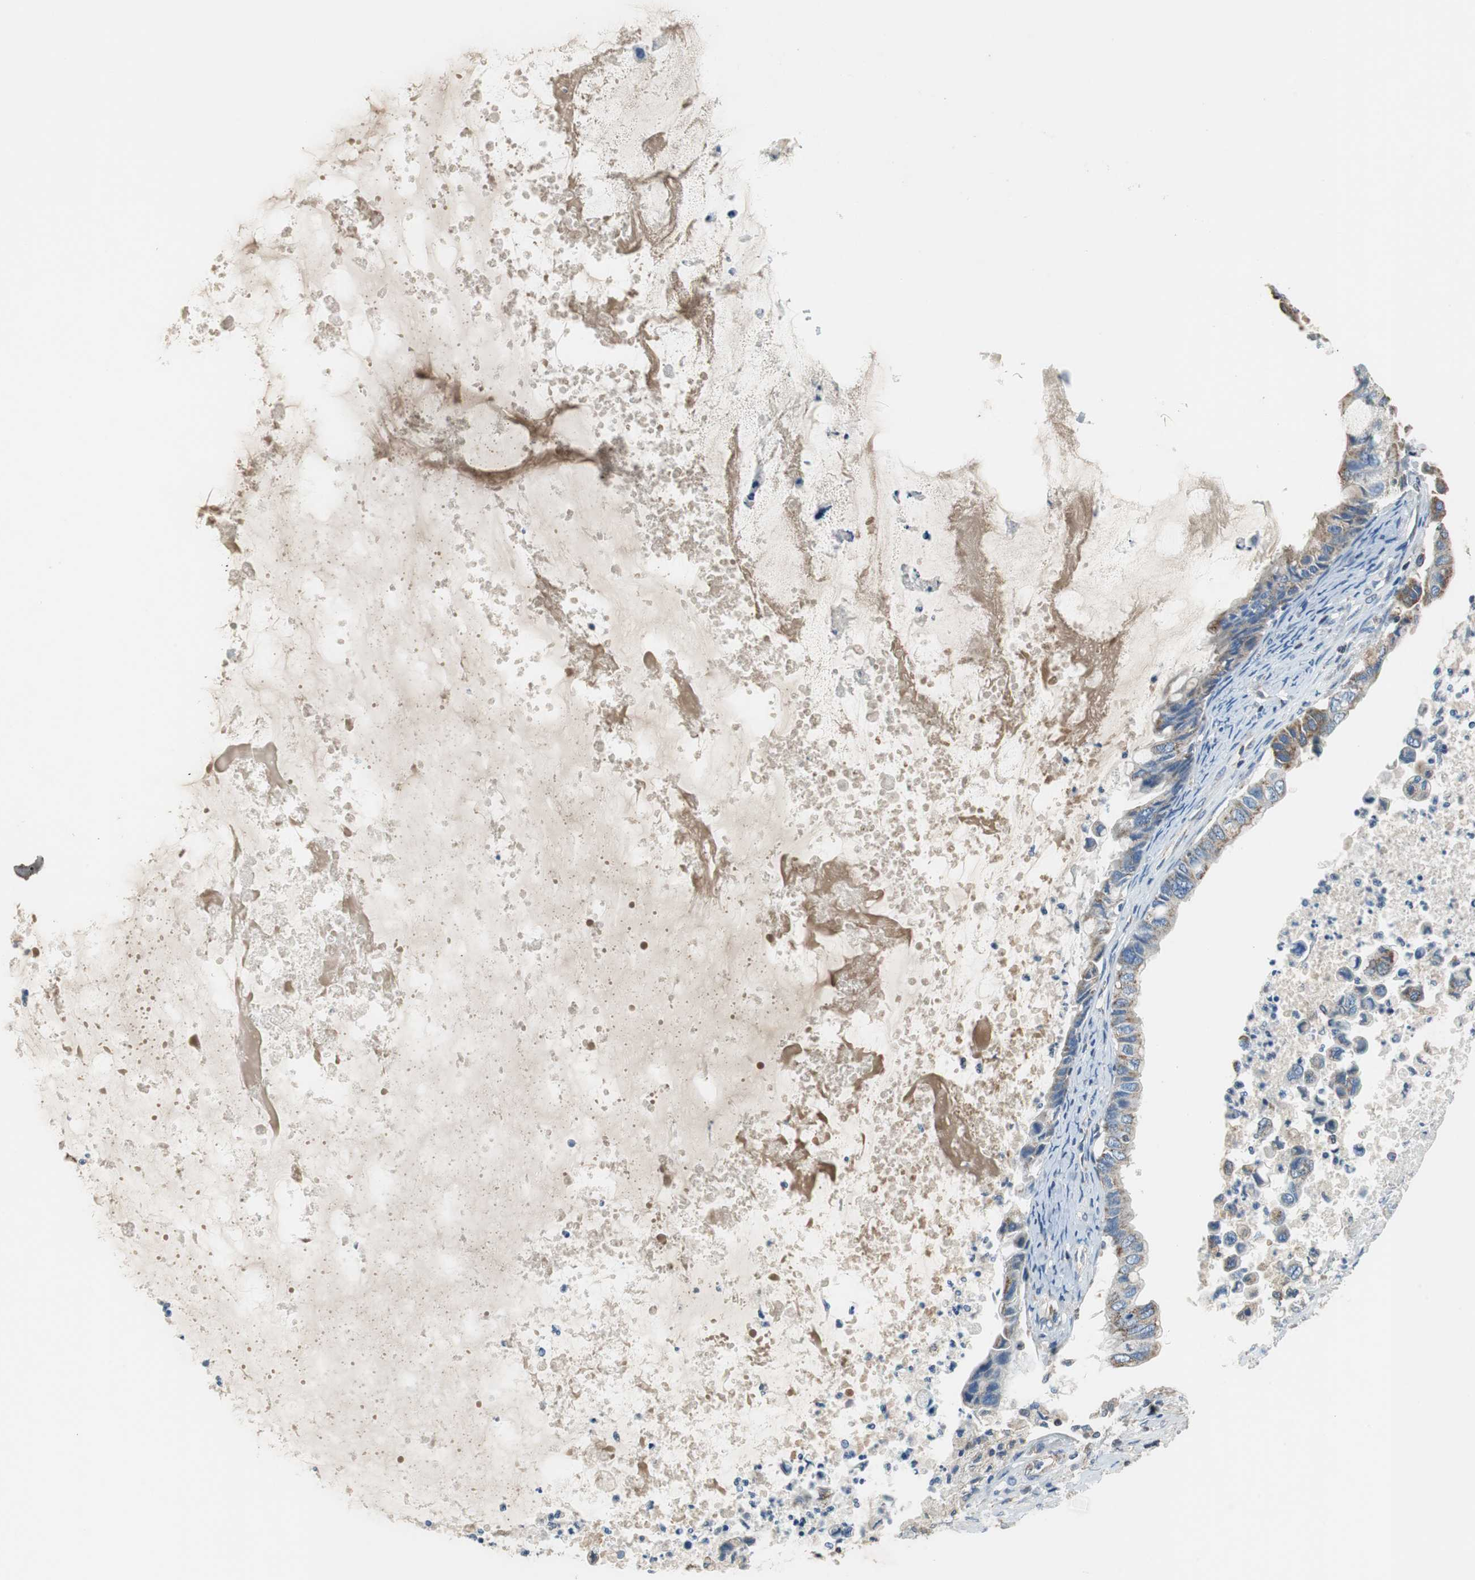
{"staining": {"intensity": "moderate", "quantity": "25%-75%", "location": "cytoplasmic/membranous"}, "tissue": "ovarian cancer", "cell_type": "Tumor cells", "image_type": "cancer", "snomed": [{"axis": "morphology", "description": "Cystadenocarcinoma, mucinous, NOS"}, {"axis": "topography", "description": "Ovary"}], "caption": "Immunohistochemical staining of ovarian mucinous cystadenocarcinoma demonstrates moderate cytoplasmic/membranous protein expression in about 25%-75% of tumor cells.", "gene": "GSTK1", "patient": {"sex": "female", "age": 80}}